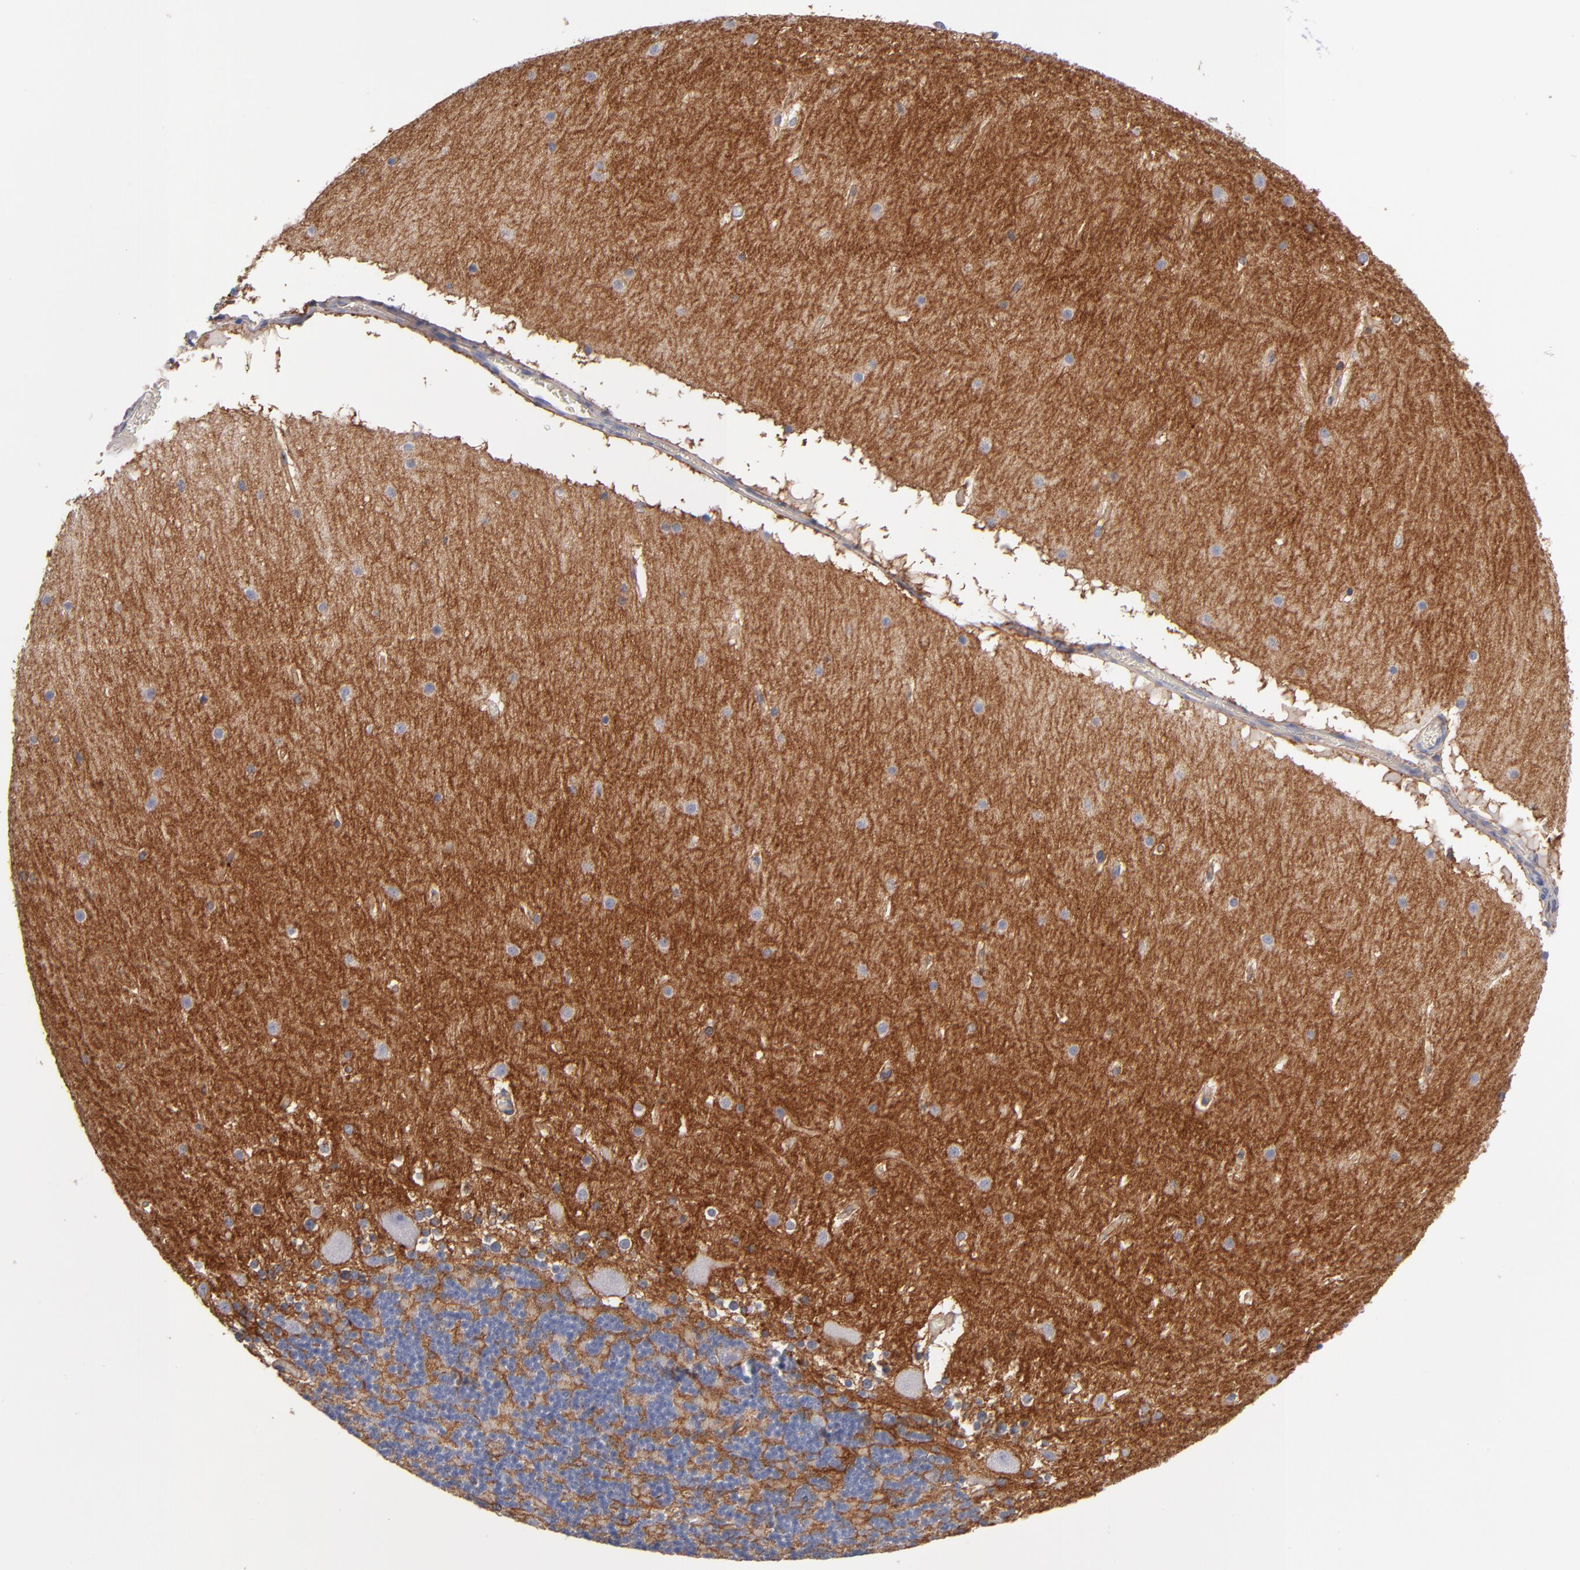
{"staining": {"intensity": "negative", "quantity": "none", "location": "none"}, "tissue": "cerebellum", "cell_type": "Cells in granular layer", "image_type": "normal", "snomed": [{"axis": "morphology", "description": "Normal tissue, NOS"}, {"axis": "topography", "description": "Cerebellum"}], "caption": "Benign cerebellum was stained to show a protein in brown. There is no significant expression in cells in granular layer.", "gene": "PLSCR4", "patient": {"sex": "female", "age": 19}}